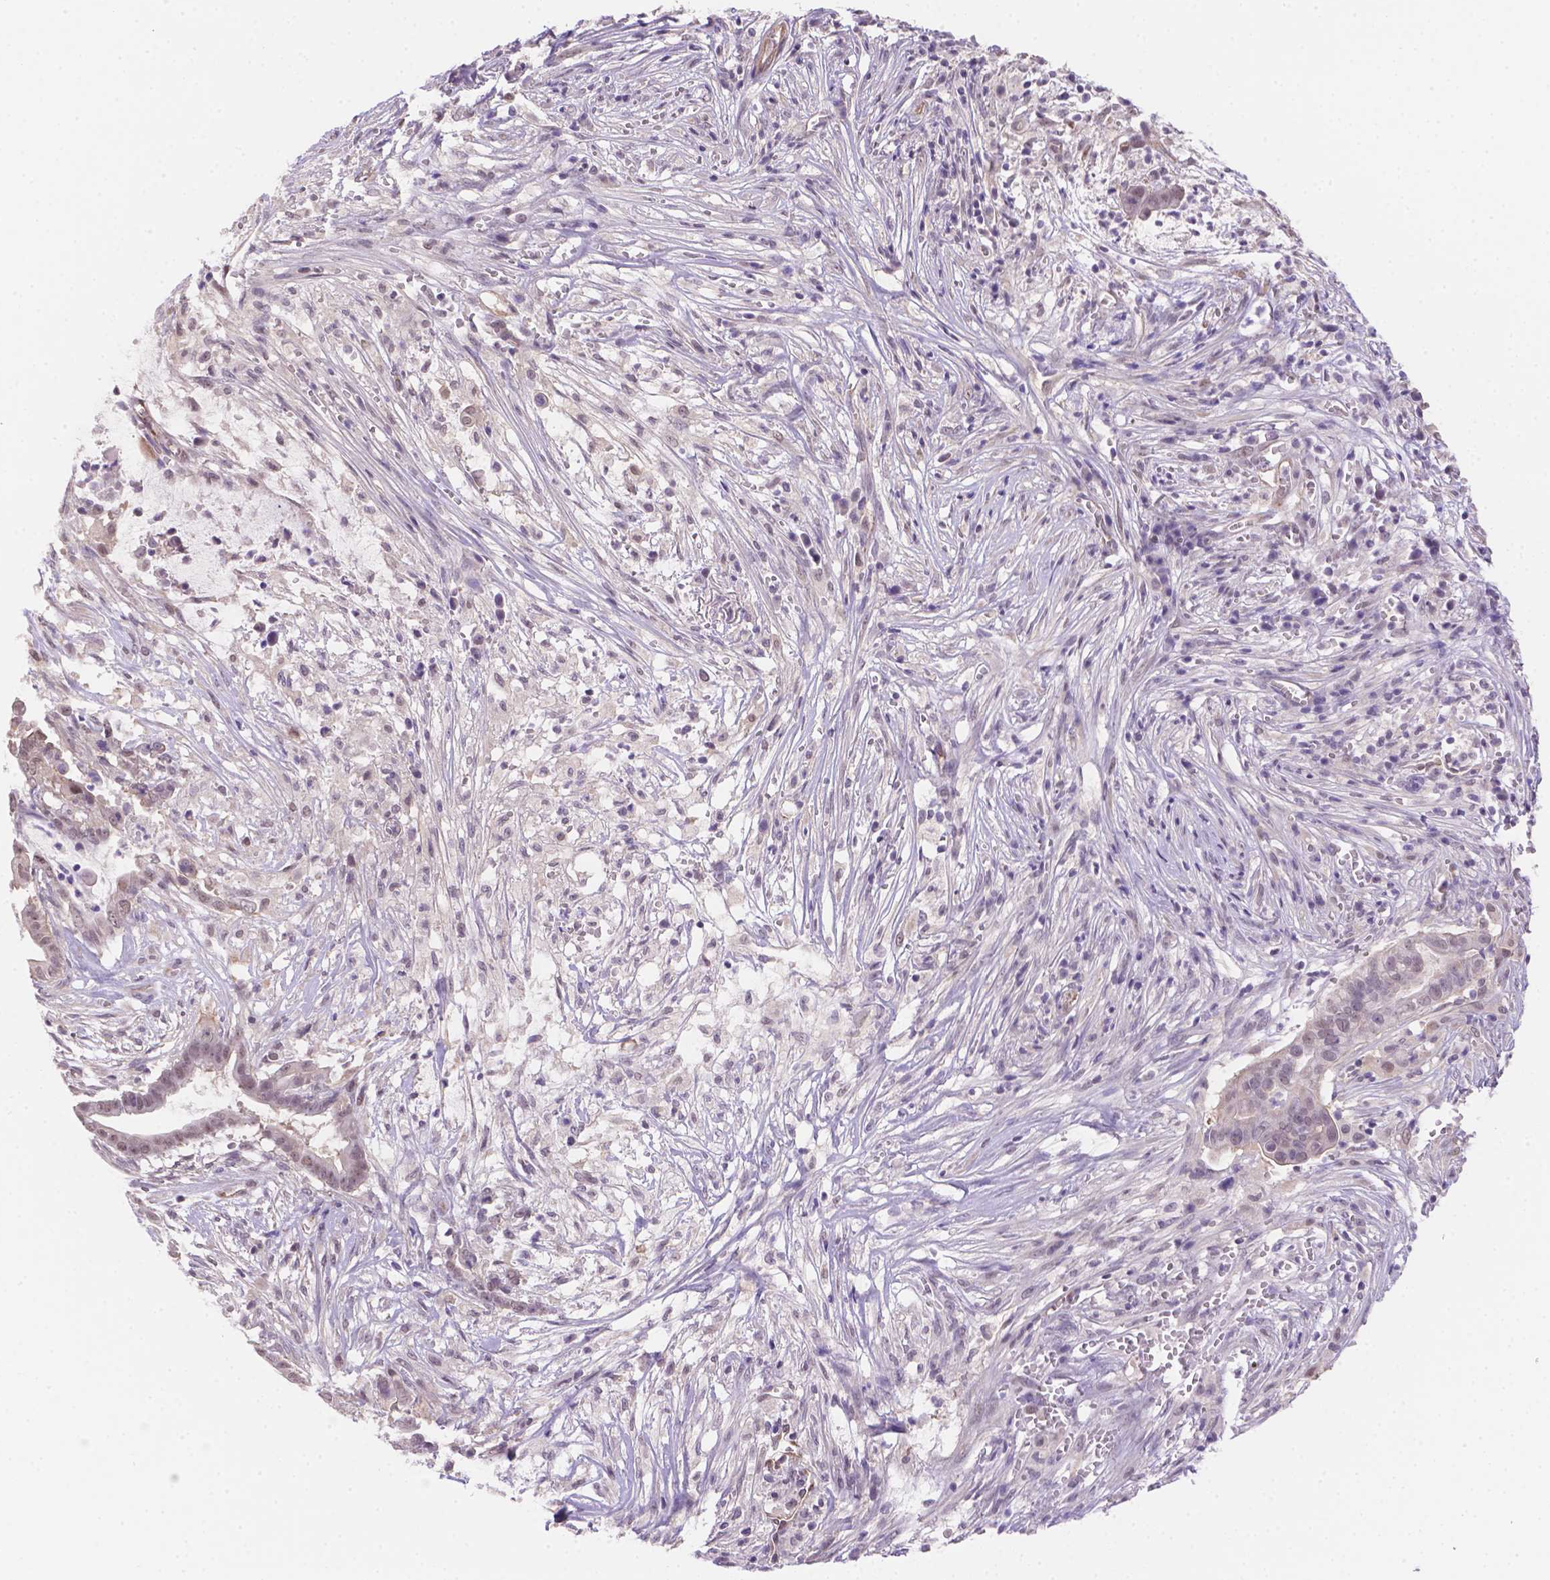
{"staining": {"intensity": "weak", "quantity": "25%-75%", "location": "nuclear"}, "tissue": "pancreatic cancer", "cell_type": "Tumor cells", "image_type": "cancer", "snomed": [{"axis": "morphology", "description": "Adenocarcinoma, NOS"}, {"axis": "topography", "description": "Pancreas"}], "caption": "Protein staining reveals weak nuclear positivity in about 25%-75% of tumor cells in pancreatic cancer (adenocarcinoma).", "gene": "NXPE2", "patient": {"sex": "male", "age": 61}}